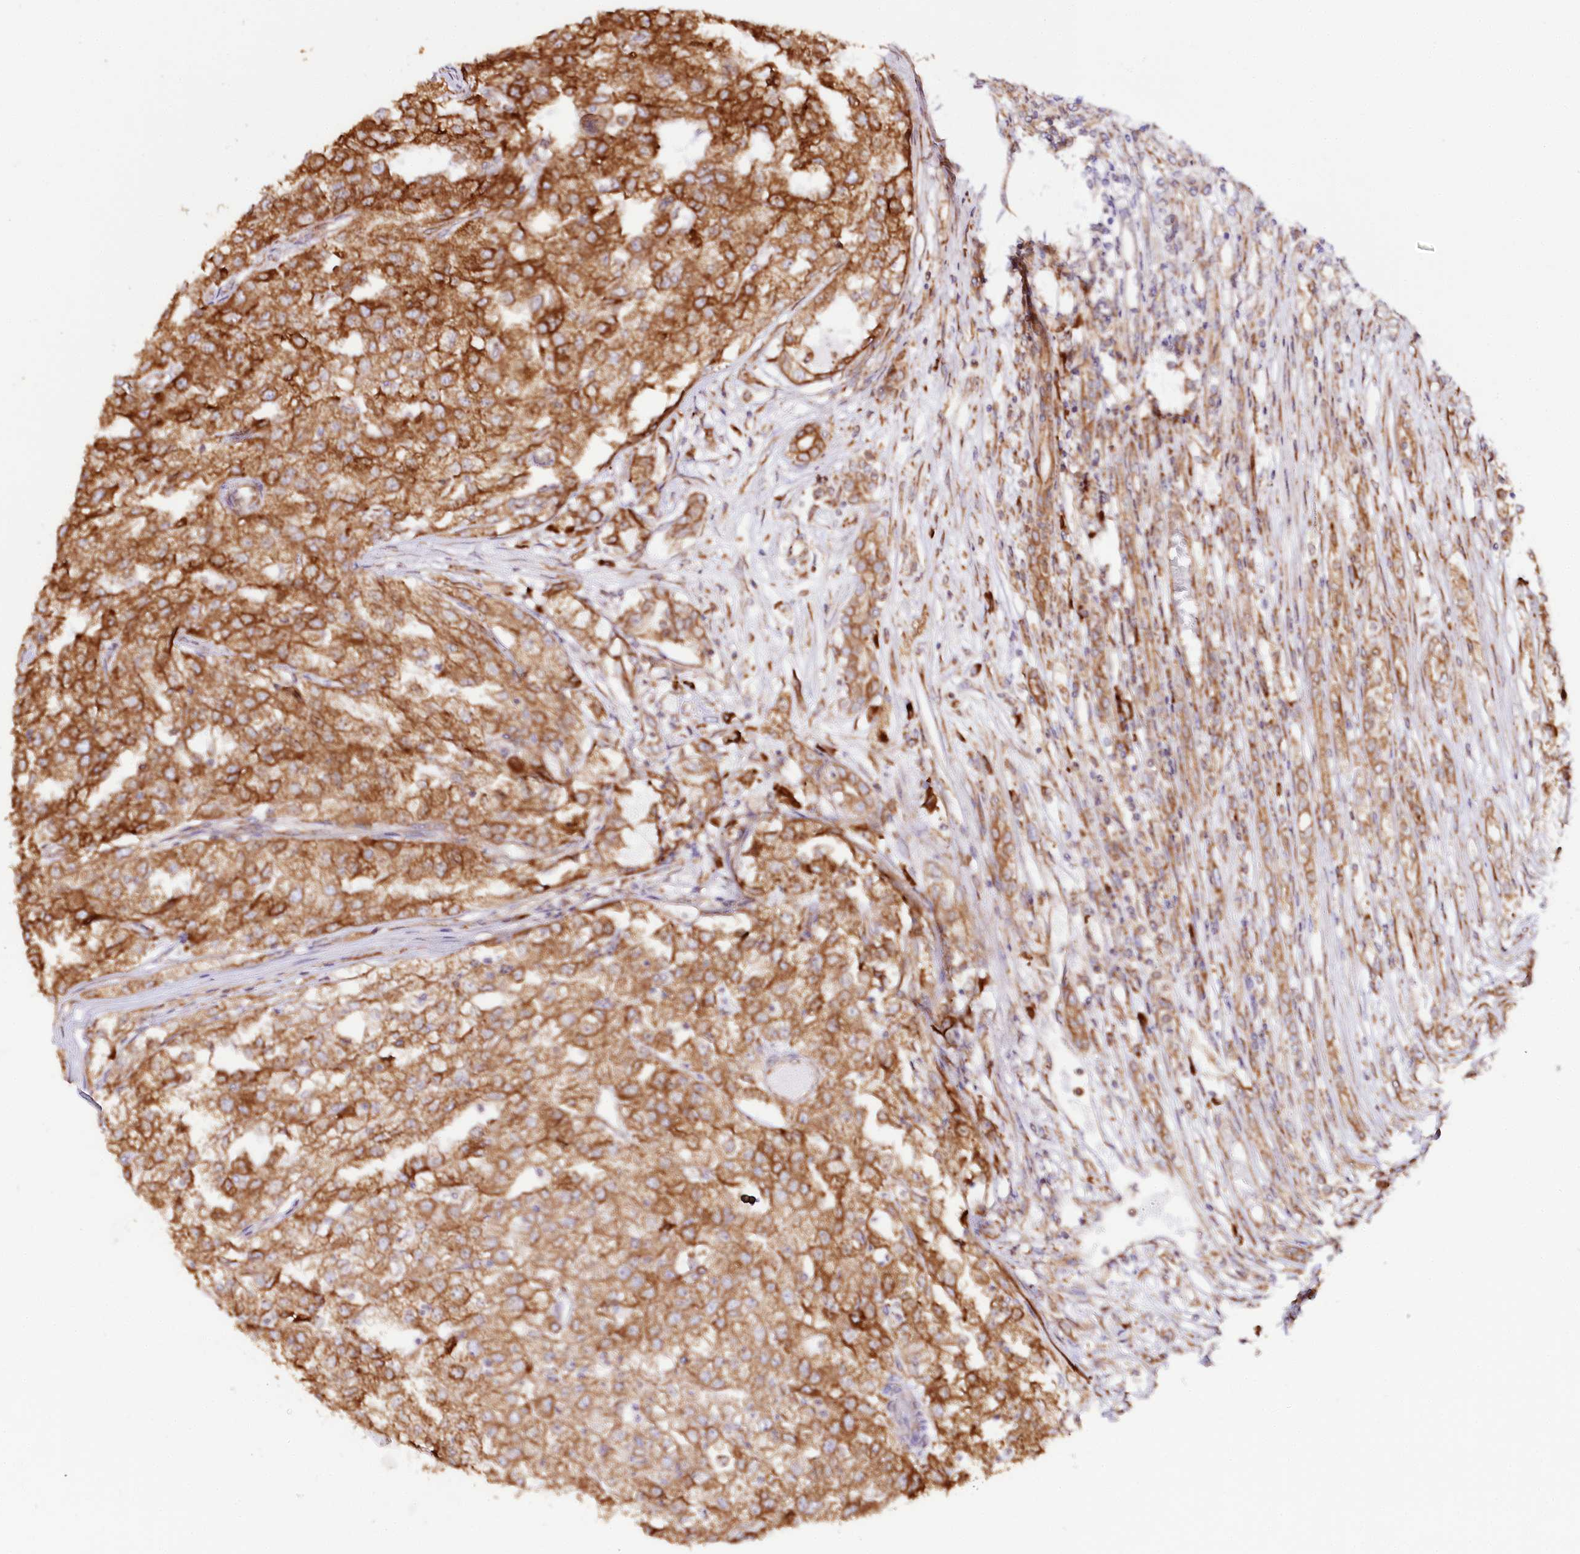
{"staining": {"intensity": "strong", "quantity": ">75%", "location": "cytoplasmic/membranous"}, "tissue": "renal cancer", "cell_type": "Tumor cells", "image_type": "cancer", "snomed": [{"axis": "morphology", "description": "Adenocarcinoma, NOS"}, {"axis": "topography", "description": "Kidney"}], "caption": "High-power microscopy captured an IHC image of renal cancer, revealing strong cytoplasmic/membranous staining in about >75% of tumor cells. (DAB = brown stain, brightfield microscopy at high magnification).", "gene": "CNPY2", "patient": {"sex": "female", "age": 54}}